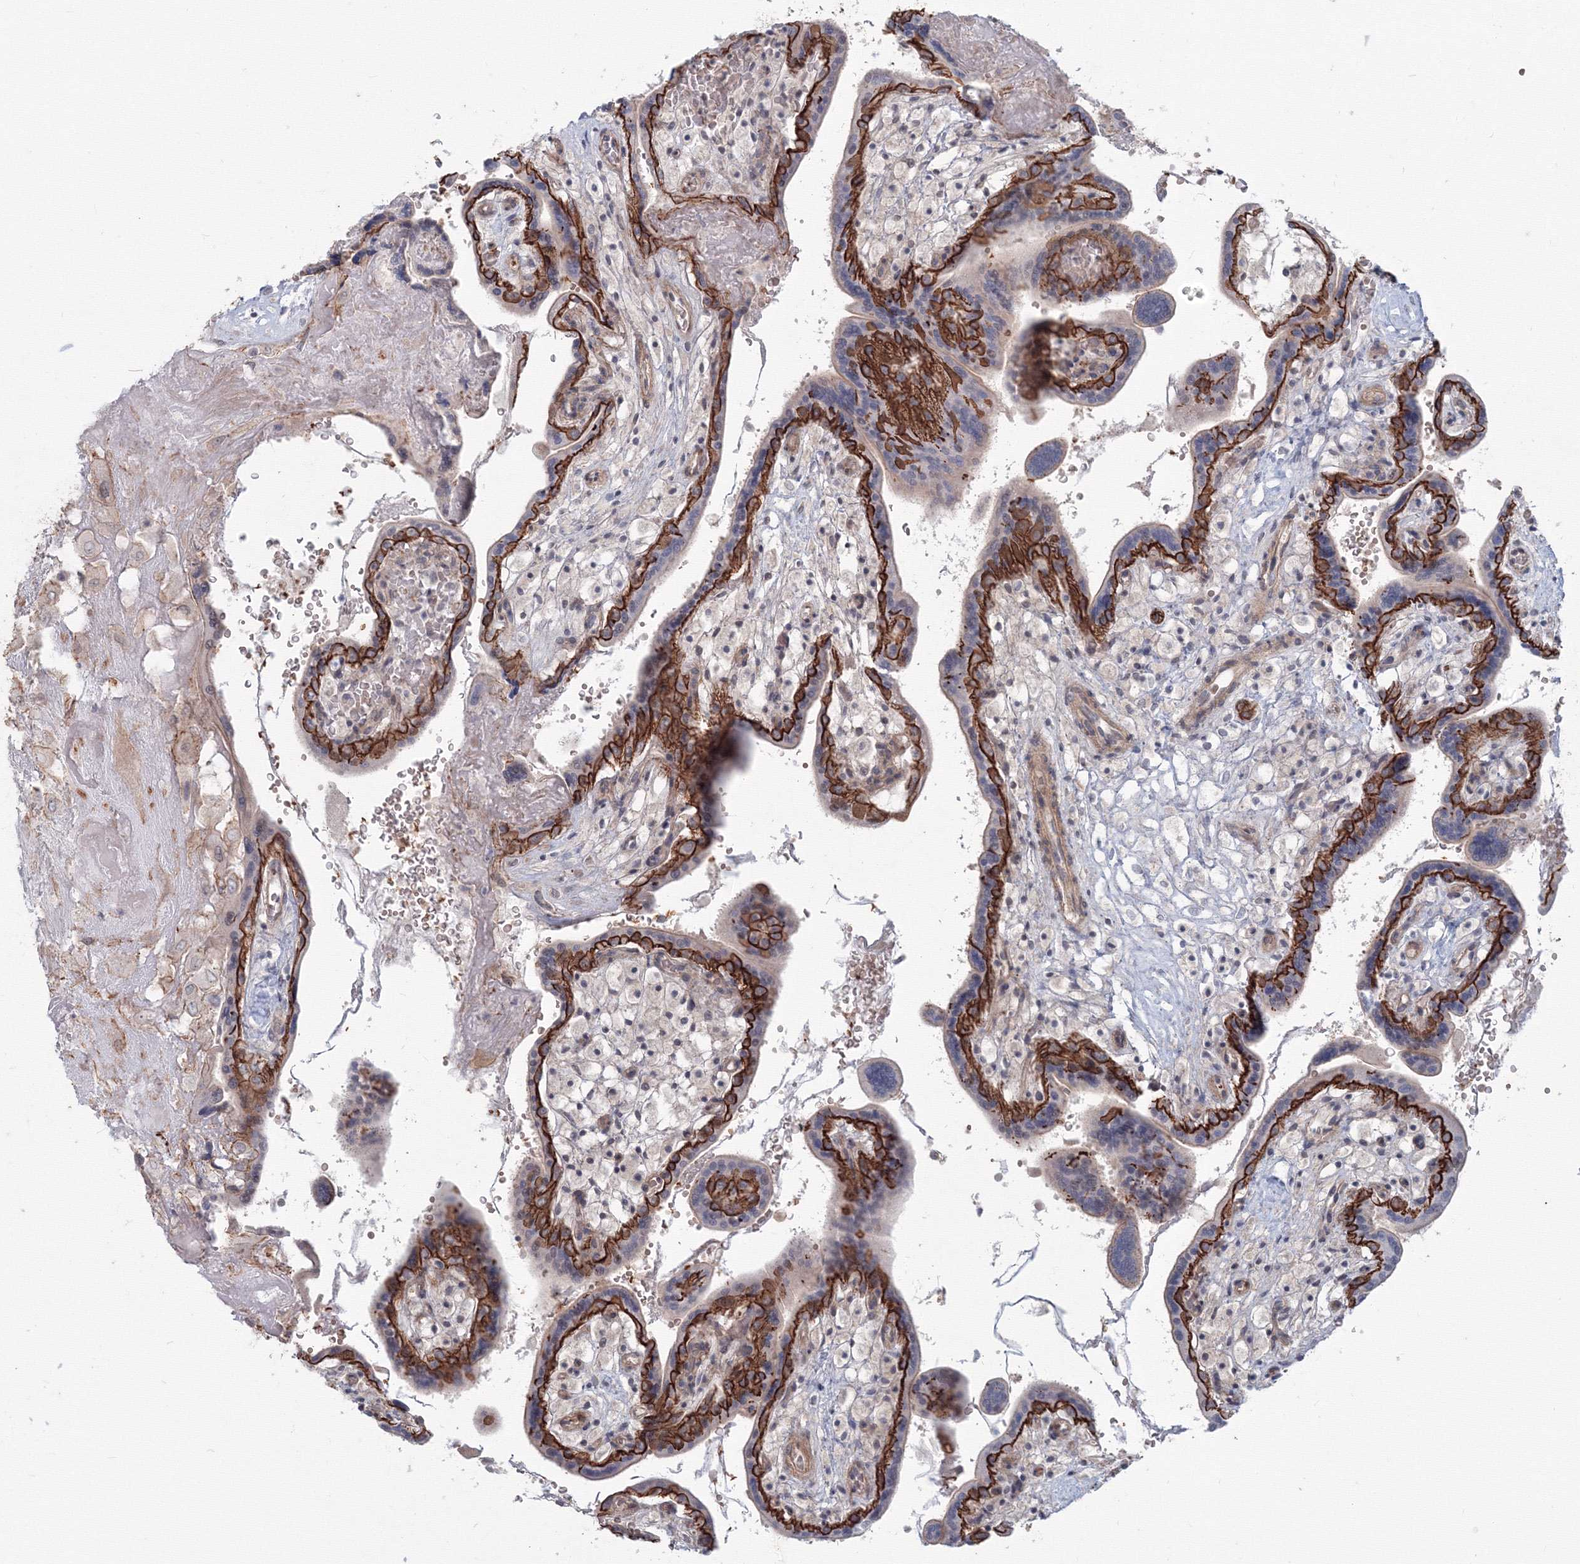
{"staining": {"intensity": "strong", "quantity": "25%-75%", "location": "cytoplasmic/membranous,nuclear"}, "tissue": "placenta", "cell_type": "Trophoblastic cells", "image_type": "normal", "snomed": [{"axis": "morphology", "description": "Normal tissue, NOS"}, {"axis": "topography", "description": "Placenta"}], "caption": "Placenta stained with a brown dye demonstrates strong cytoplasmic/membranous,nuclear positive expression in approximately 25%-75% of trophoblastic cells.", "gene": "SH3PXD2A", "patient": {"sex": "female", "age": 37}}